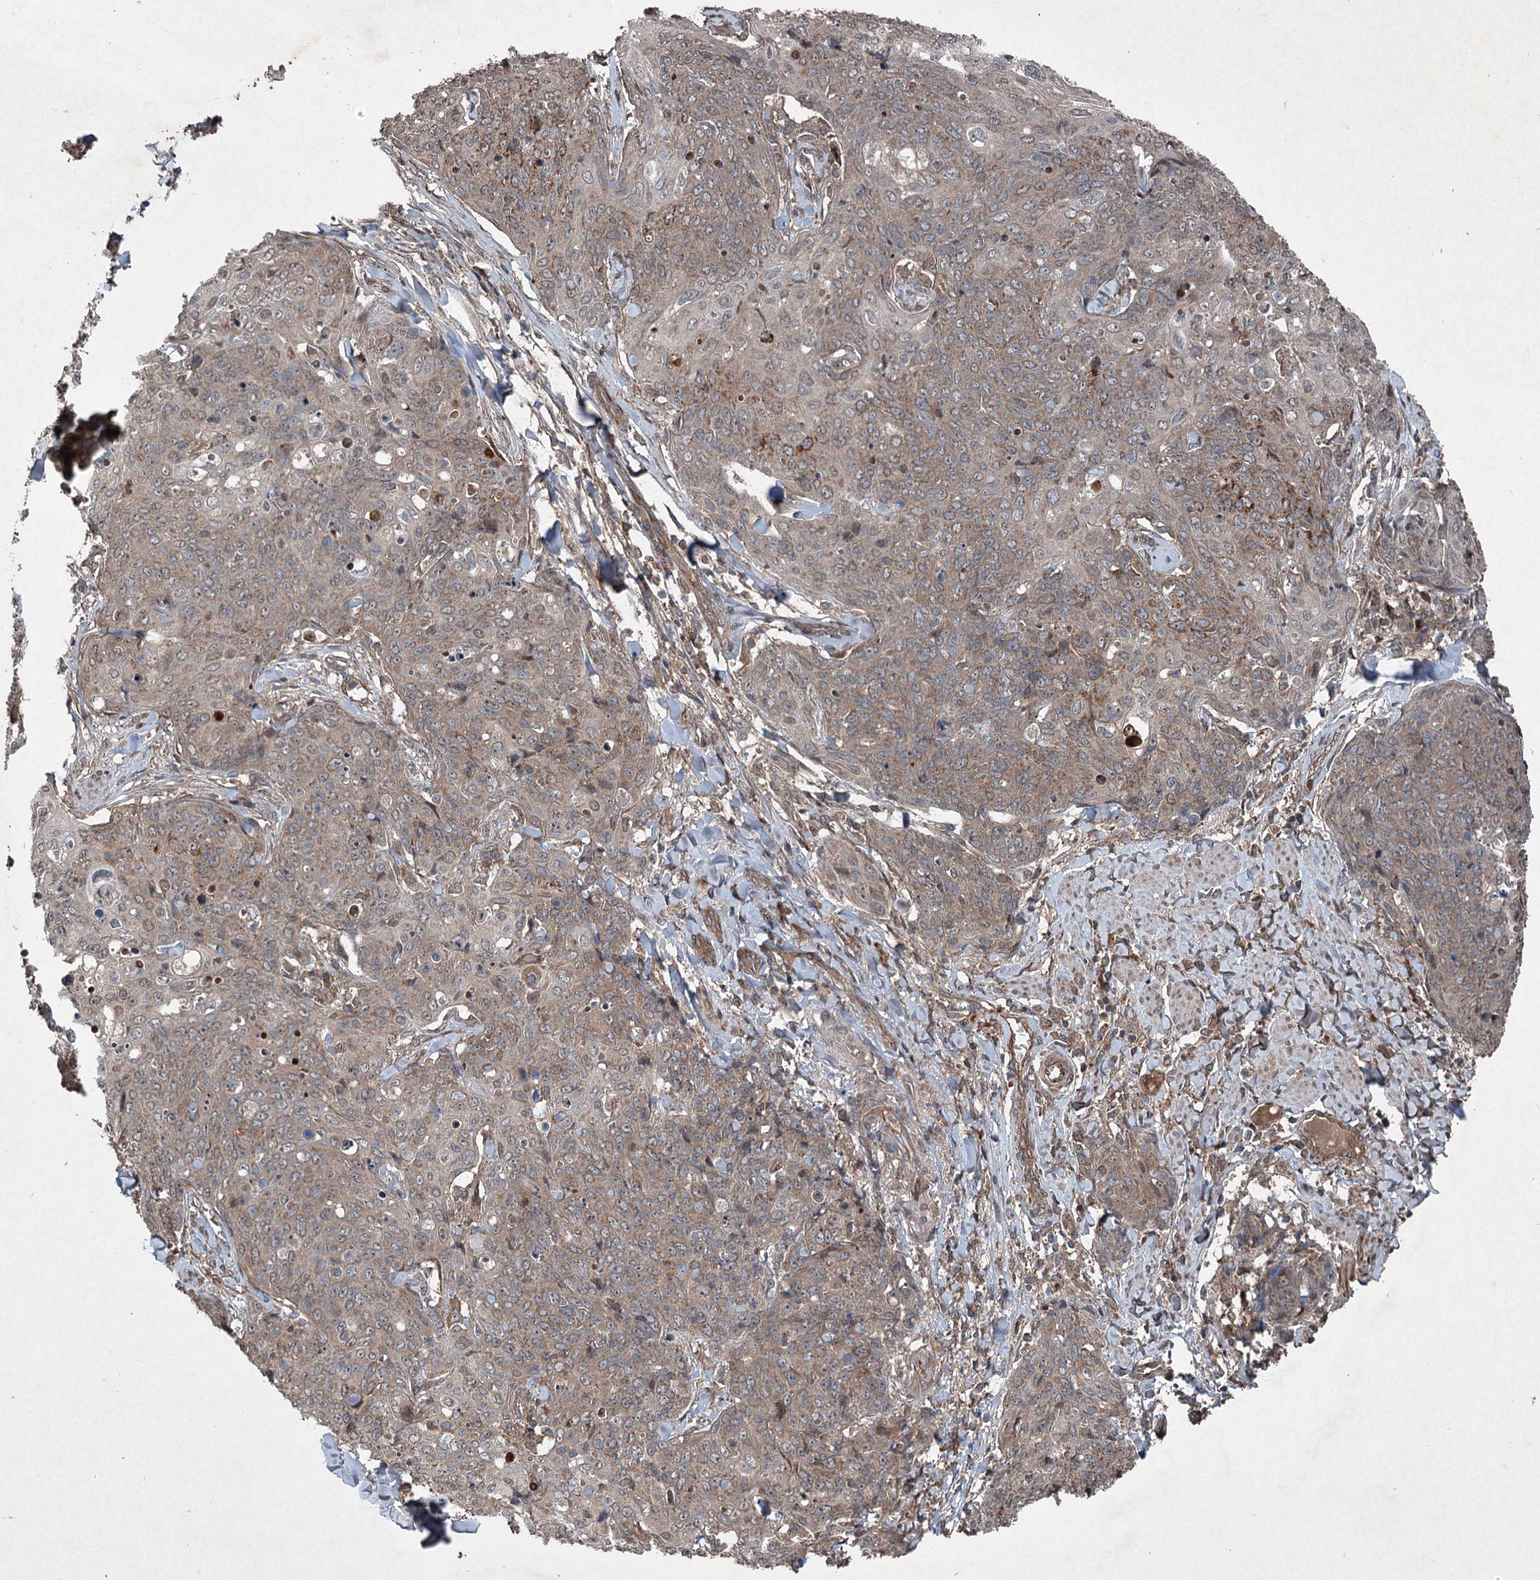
{"staining": {"intensity": "weak", "quantity": ">75%", "location": "cytoplasmic/membranous"}, "tissue": "skin cancer", "cell_type": "Tumor cells", "image_type": "cancer", "snomed": [{"axis": "morphology", "description": "Squamous cell carcinoma, NOS"}, {"axis": "topography", "description": "Skin"}, {"axis": "topography", "description": "Vulva"}], "caption": "Skin cancer tissue demonstrates weak cytoplasmic/membranous expression in about >75% of tumor cells (DAB (3,3'-diaminobenzidine) IHC, brown staining for protein, blue staining for nuclei).", "gene": "ALAS1", "patient": {"sex": "female", "age": 85}}